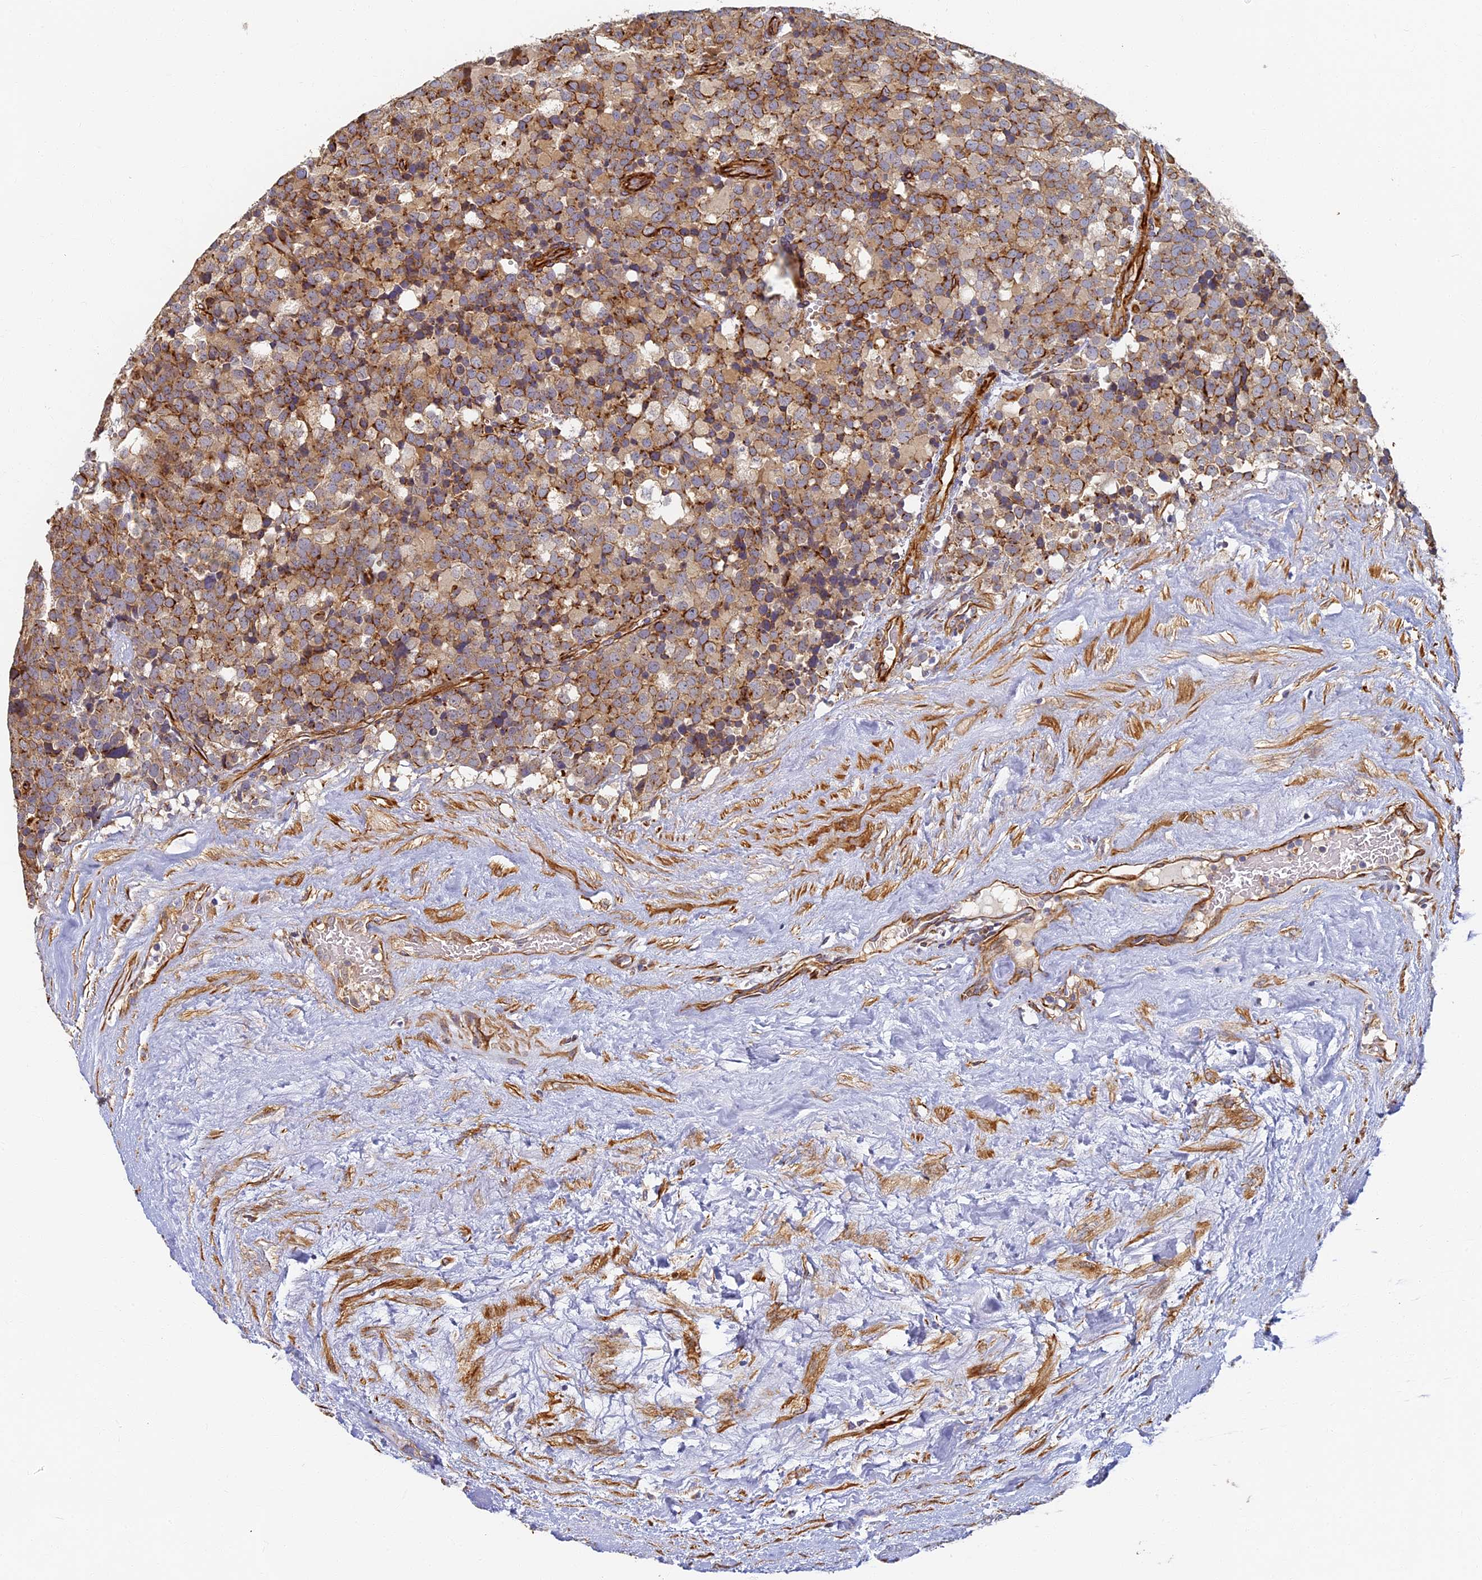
{"staining": {"intensity": "moderate", "quantity": ">75%", "location": "cytoplasmic/membranous"}, "tissue": "testis cancer", "cell_type": "Tumor cells", "image_type": "cancer", "snomed": [{"axis": "morphology", "description": "Seminoma, NOS"}, {"axis": "topography", "description": "Testis"}], "caption": "High-magnification brightfield microscopy of testis seminoma stained with DAB (3,3'-diaminobenzidine) (brown) and counterstained with hematoxylin (blue). tumor cells exhibit moderate cytoplasmic/membranous expression is present in approximately>75% of cells.", "gene": "LRRC57", "patient": {"sex": "male", "age": 71}}